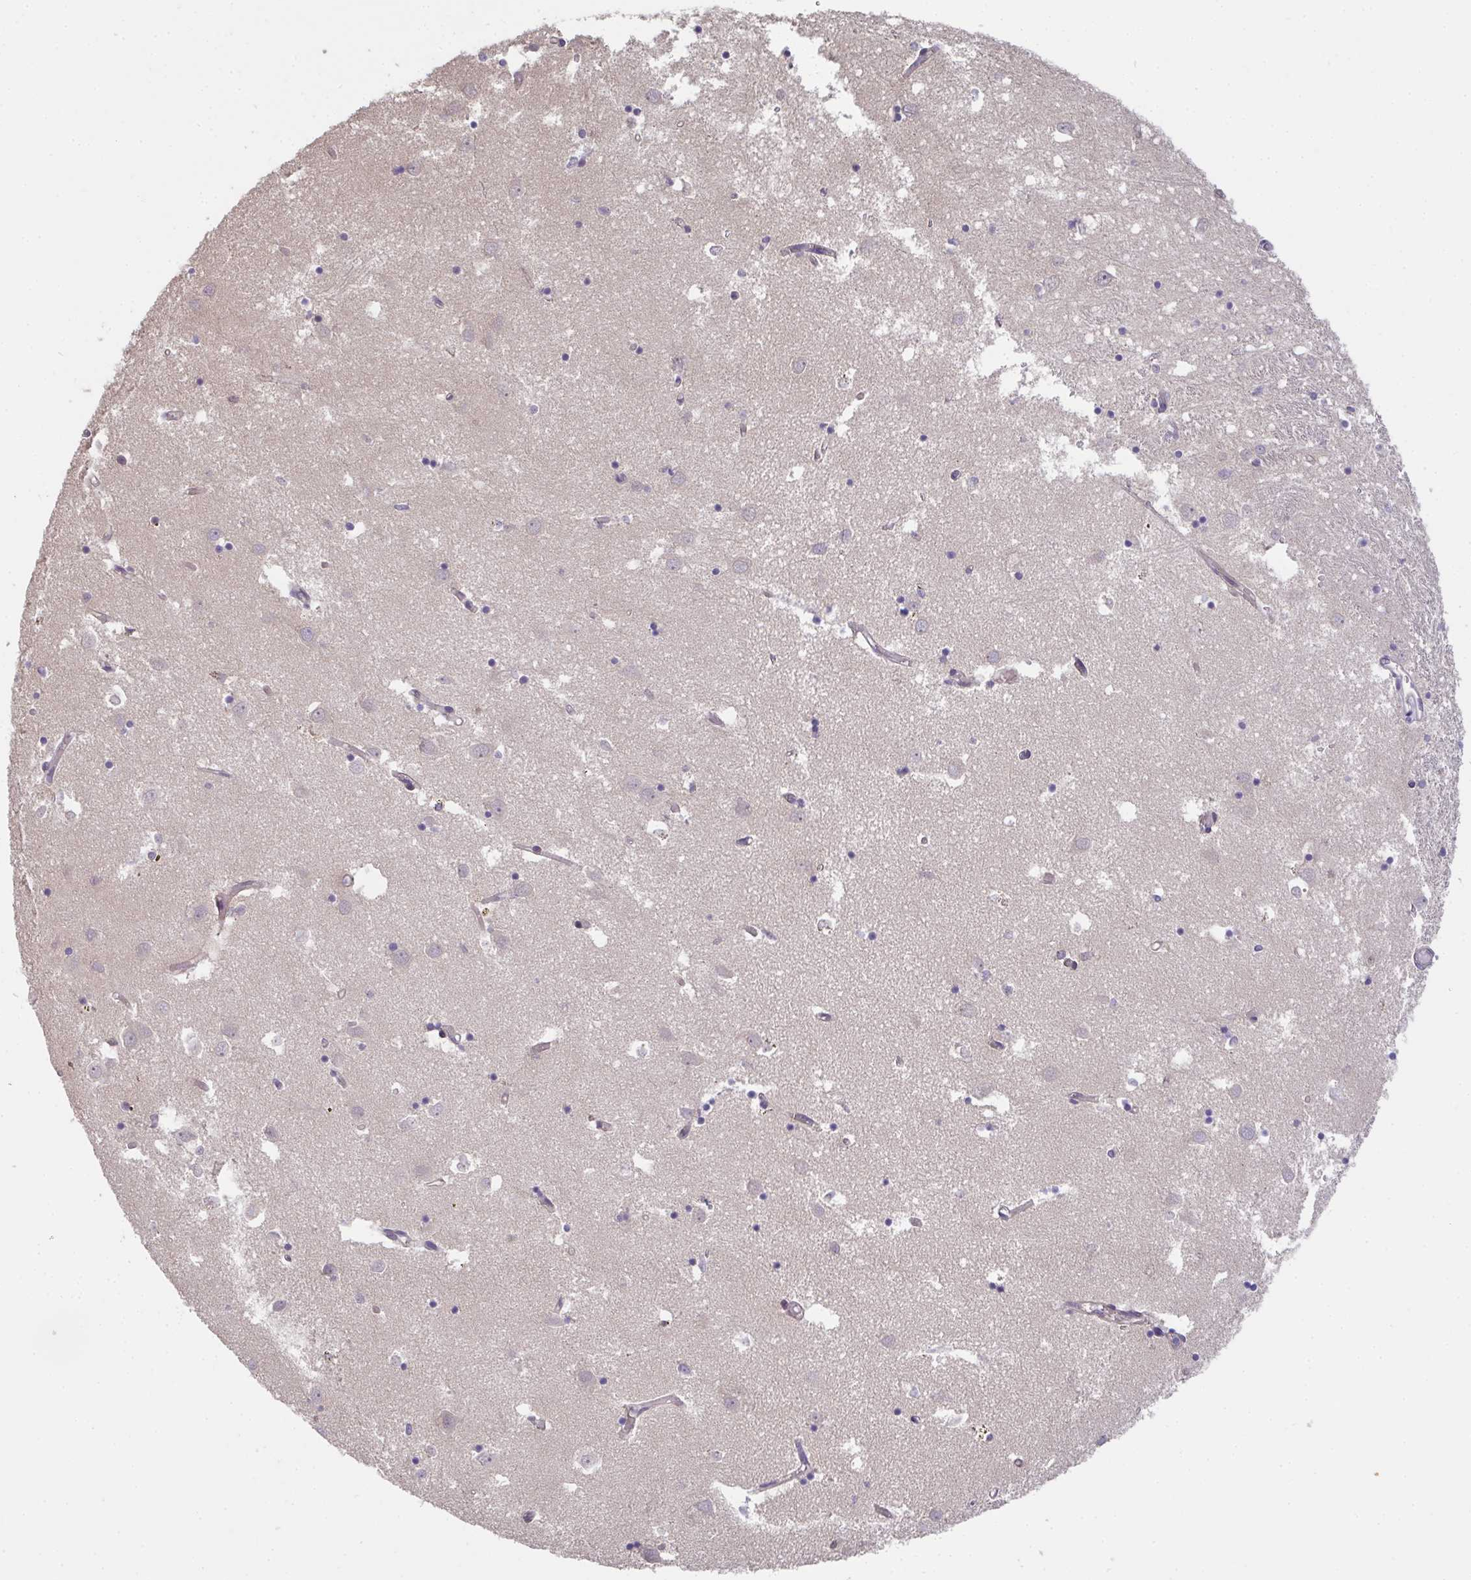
{"staining": {"intensity": "negative", "quantity": "none", "location": "none"}, "tissue": "caudate", "cell_type": "Glial cells", "image_type": "normal", "snomed": [{"axis": "morphology", "description": "Normal tissue, NOS"}, {"axis": "topography", "description": "Lateral ventricle wall"}], "caption": "An immunohistochemistry histopathology image of unremarkable caudate is shown. There is no staining in glial cells of caudate.", "gene": "EEF1AKMT1", "patient": {"sex": "male", "age": 70}}